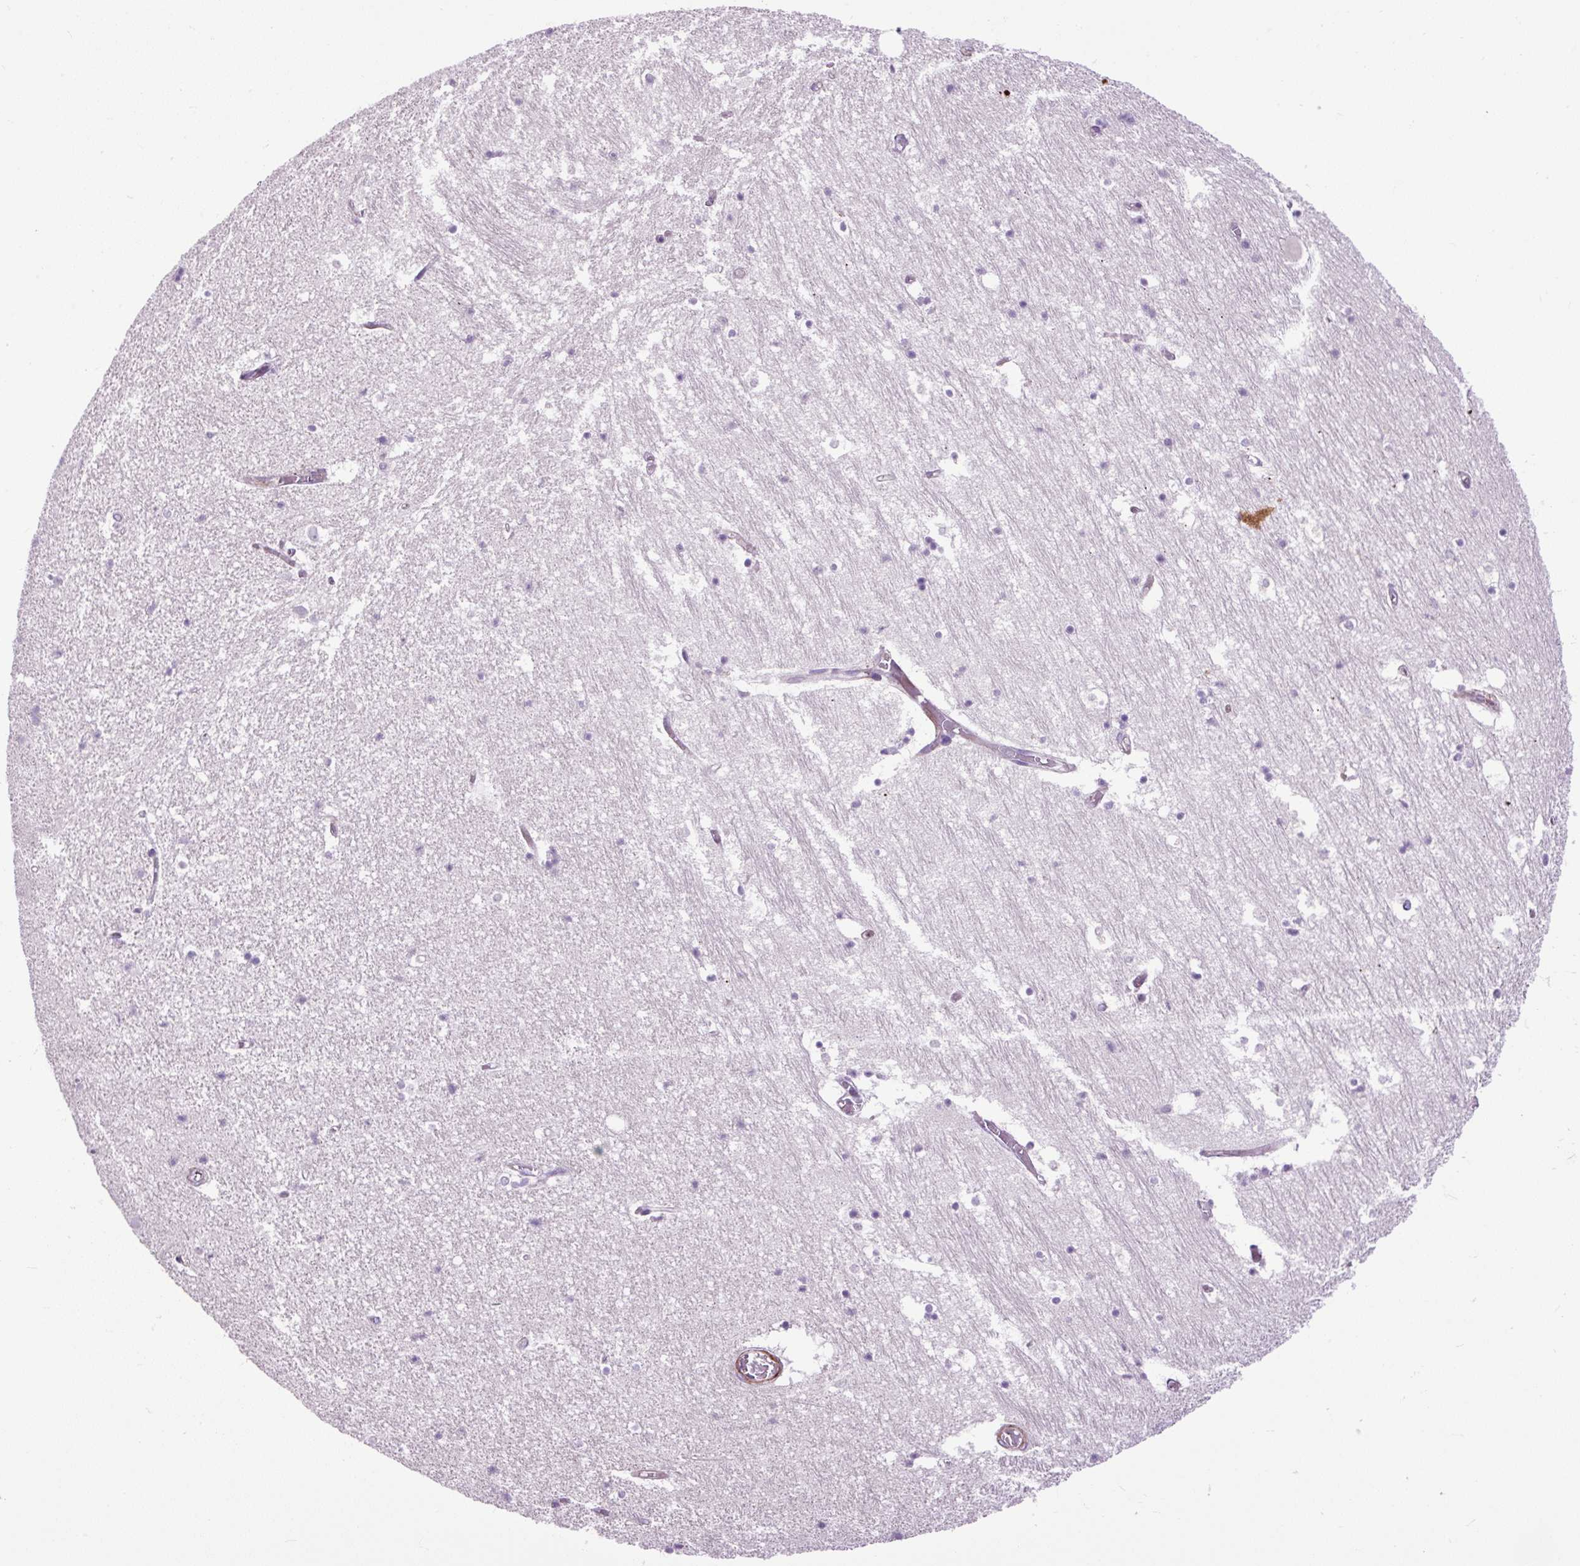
{"staining": {"intensity": "negative", "quantity": "none", "location": "none"}, "tissue": "hippocampus", "cell_type": "Glial cells", "image_type": "normal", "snomed": [{"axis": "morphology", "description": "Normal tissue, NOS"}, {"axis": "topography", "description": "Hippocampus"}], "caption": "This histopathology image is of unremarkable hippocampus stained with immunohistochemistry to label a protein in brown with the nuclei are counter-stained blue. There is no staining in glial cells.", "gene": "ZNF197", "patient": {"sex": "female", "age": 52}}